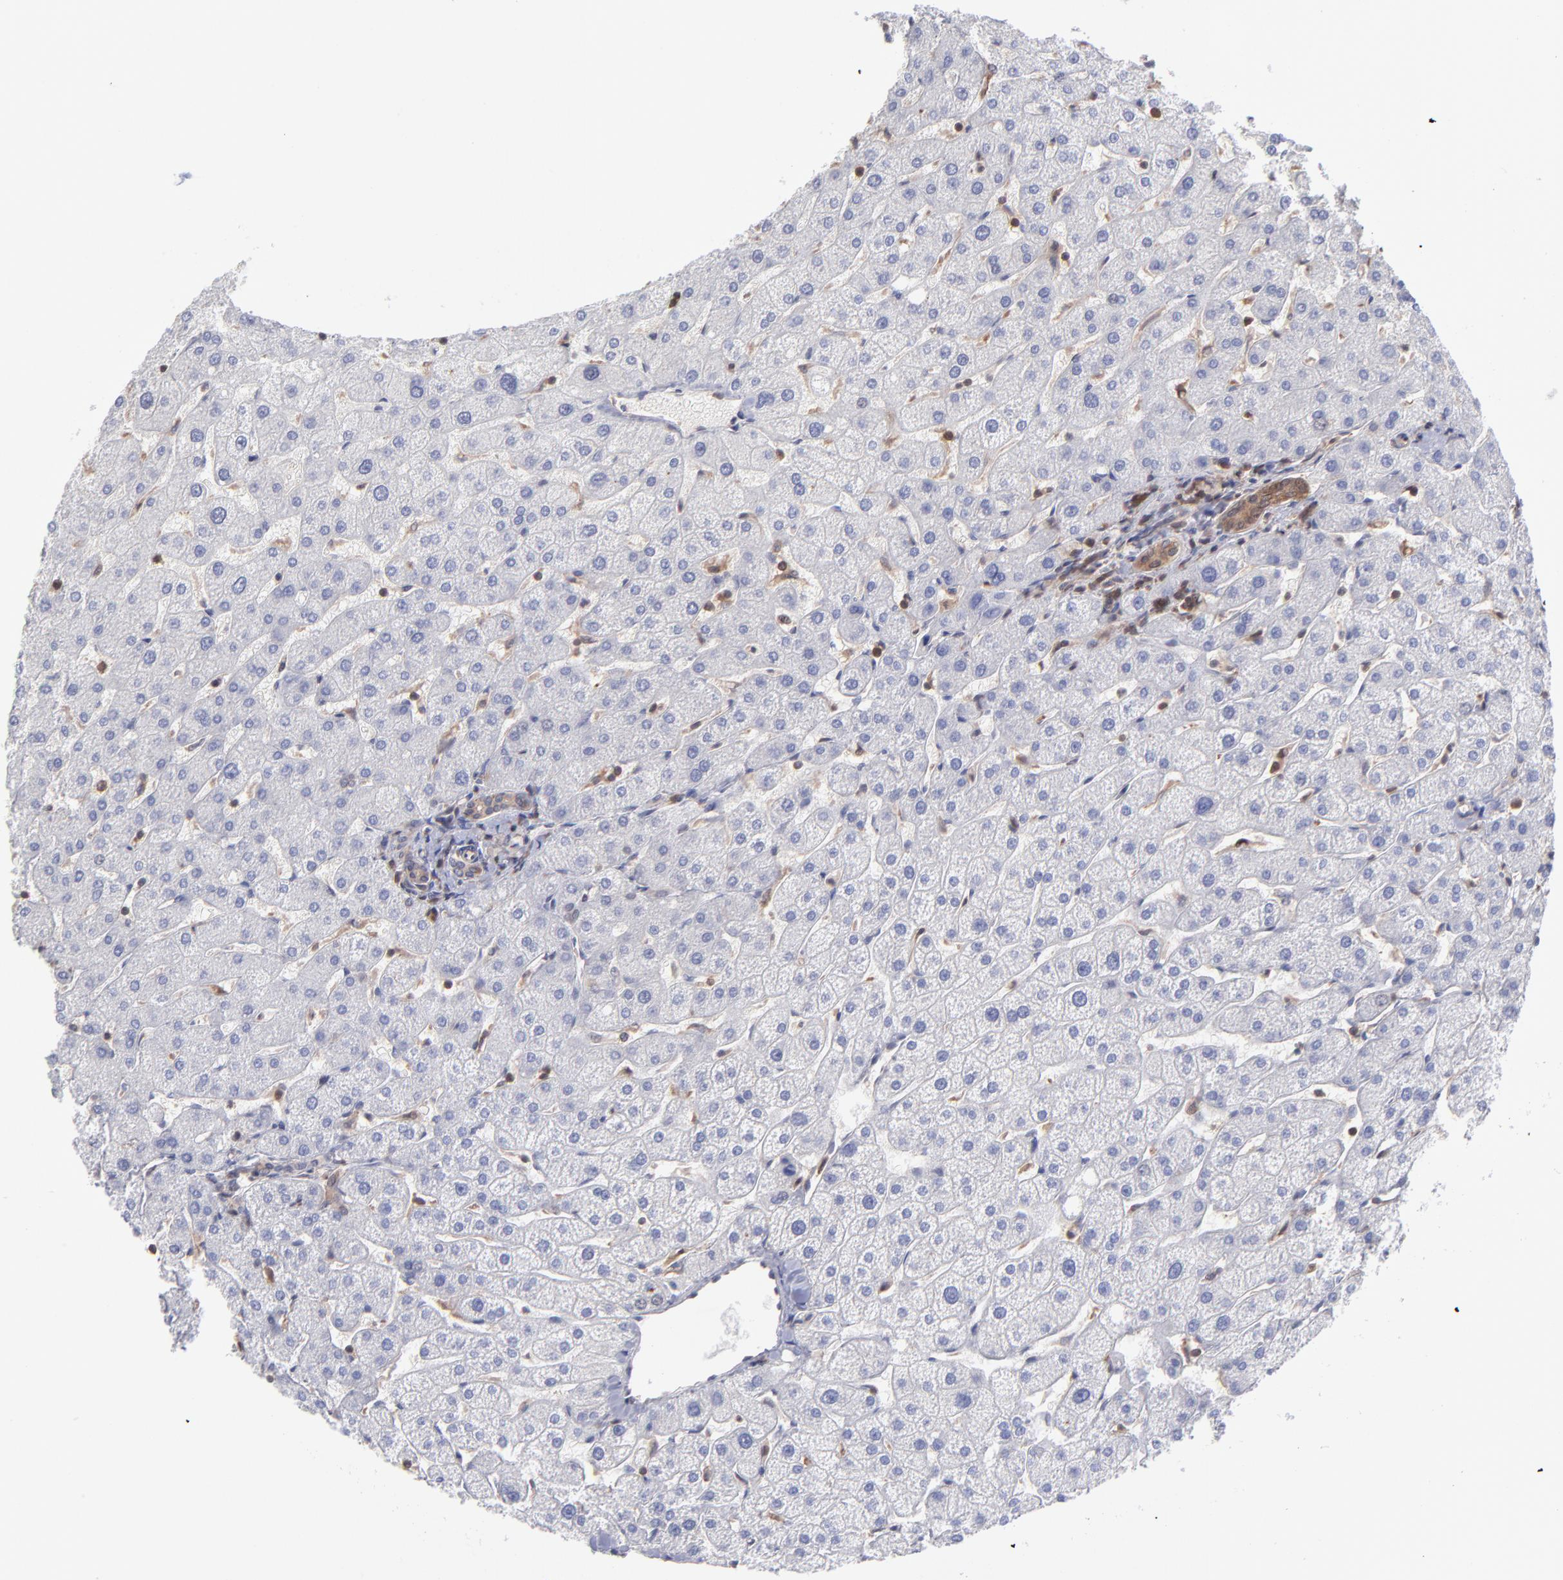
{"staining": {"intensity": "weak", "quantity": ">75%", "location": "cytoplasmic/membranous"}, "tissue": "liver", "cell_type": "Cholangiocytes", "image_type": "normal", "snomed": [{"axis": "morphology", "description": "Normal tissue, NOS"}, {"axis": "topography", "description": "Liver"}], "caption": "Human liver stained for a protein (brown) displays weak cytoplasmic/membranous positive positivity in approximately >75% of cholangiocytes.", "gene": "MAPRE1", "patient": {"sex": "male", "age": 67}}